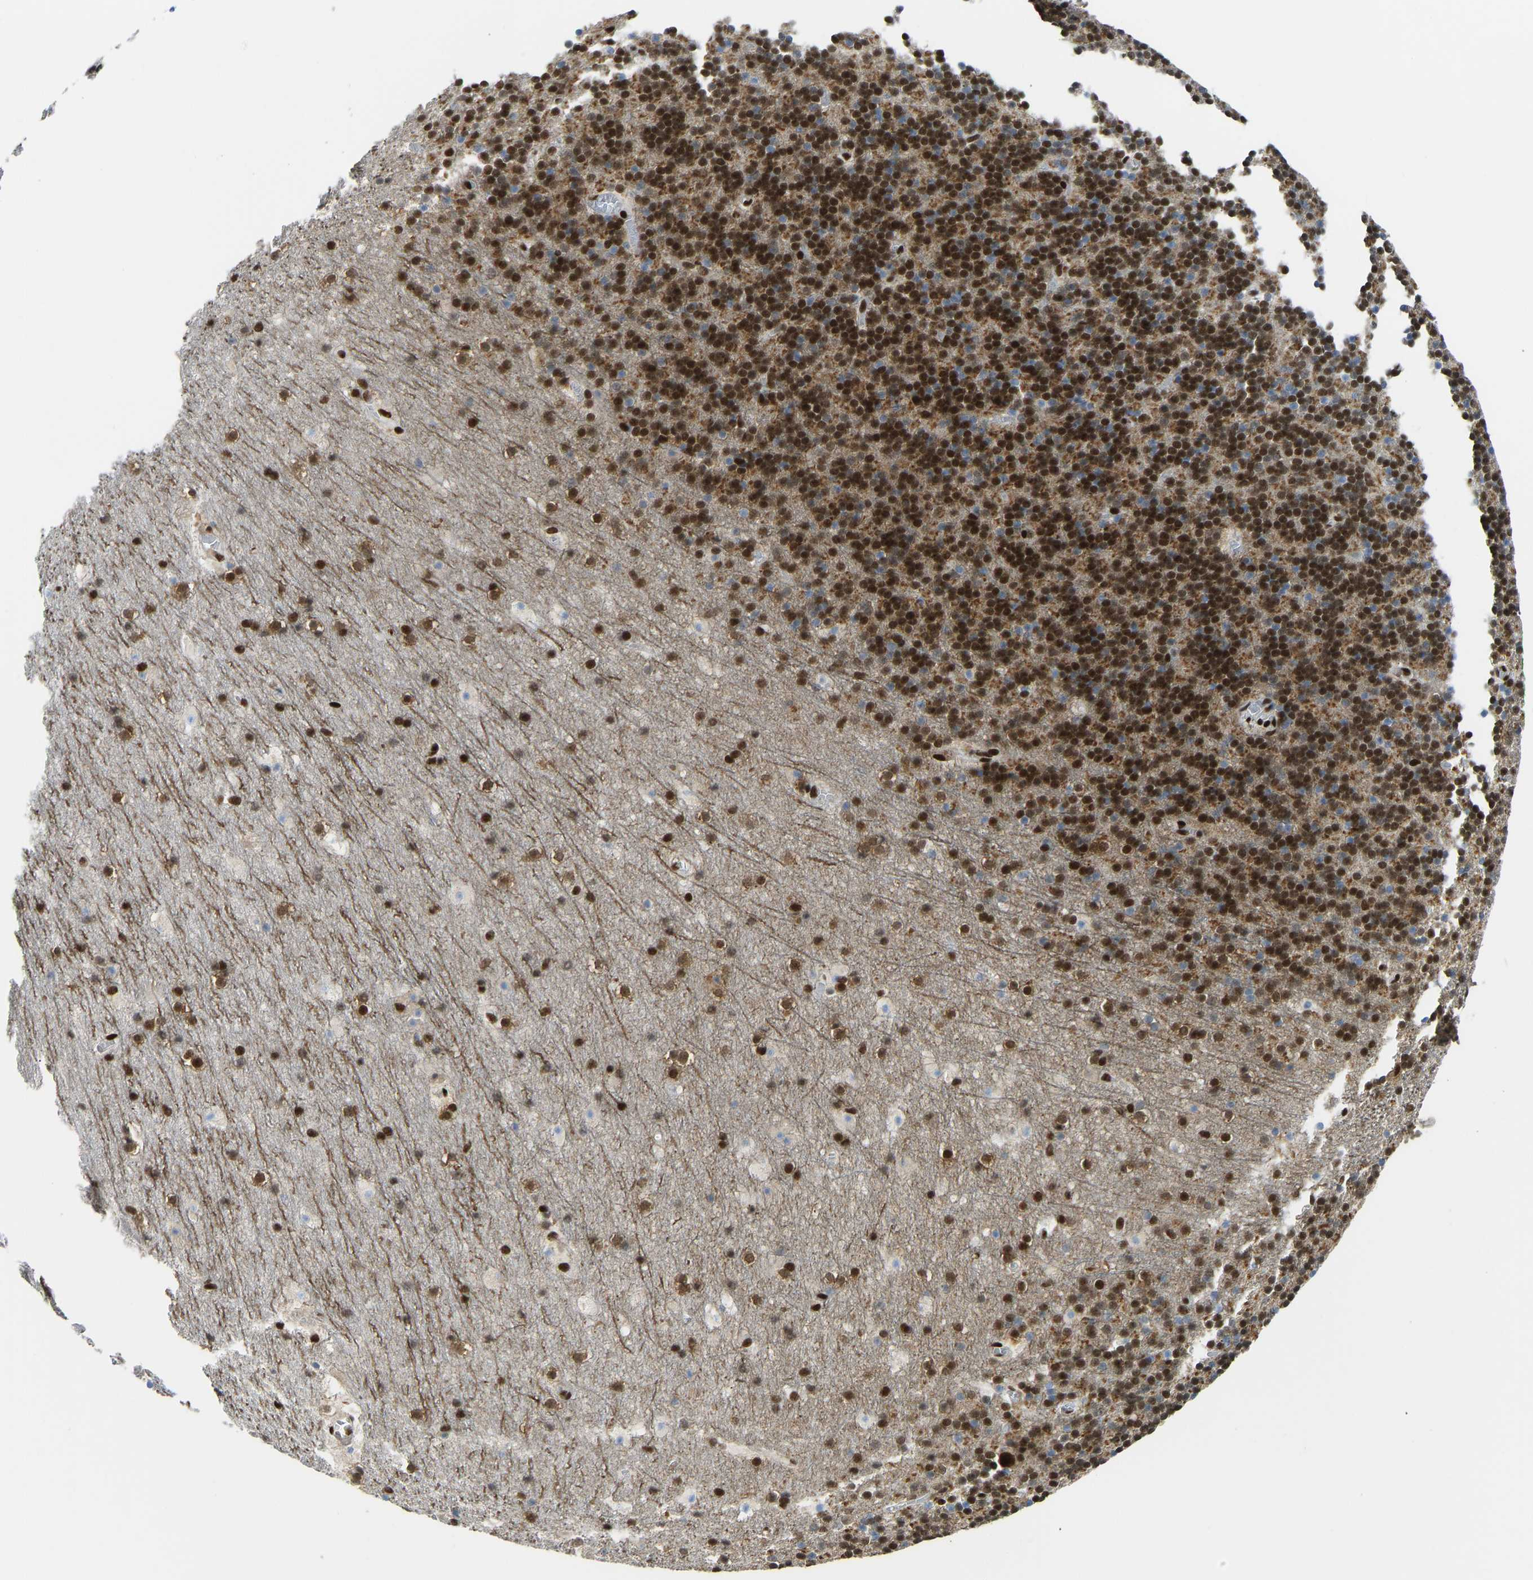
{"staining": {"intensity": "strong", "quantity": ">75%", "location": "cytoplasmic/membranous,nuclear"}, "tissue": "cerebellum", "cell_type": "Cells in granular layer", "image_type": "normal", "snomed": [{"axis": "morphology", "description": "Normal tissue, NOS"}, {"axis": "topography", "description": "Cerebellum"}], "caption": "This is a histology image of immunohistochemistry staining of benign cerebellum, which shows strong positivity in the cytoplasmic/membranous,nuclear of cells in granular layer.", "gene": "FOXK1", "patient": {"sex": "male", "age": 45}}